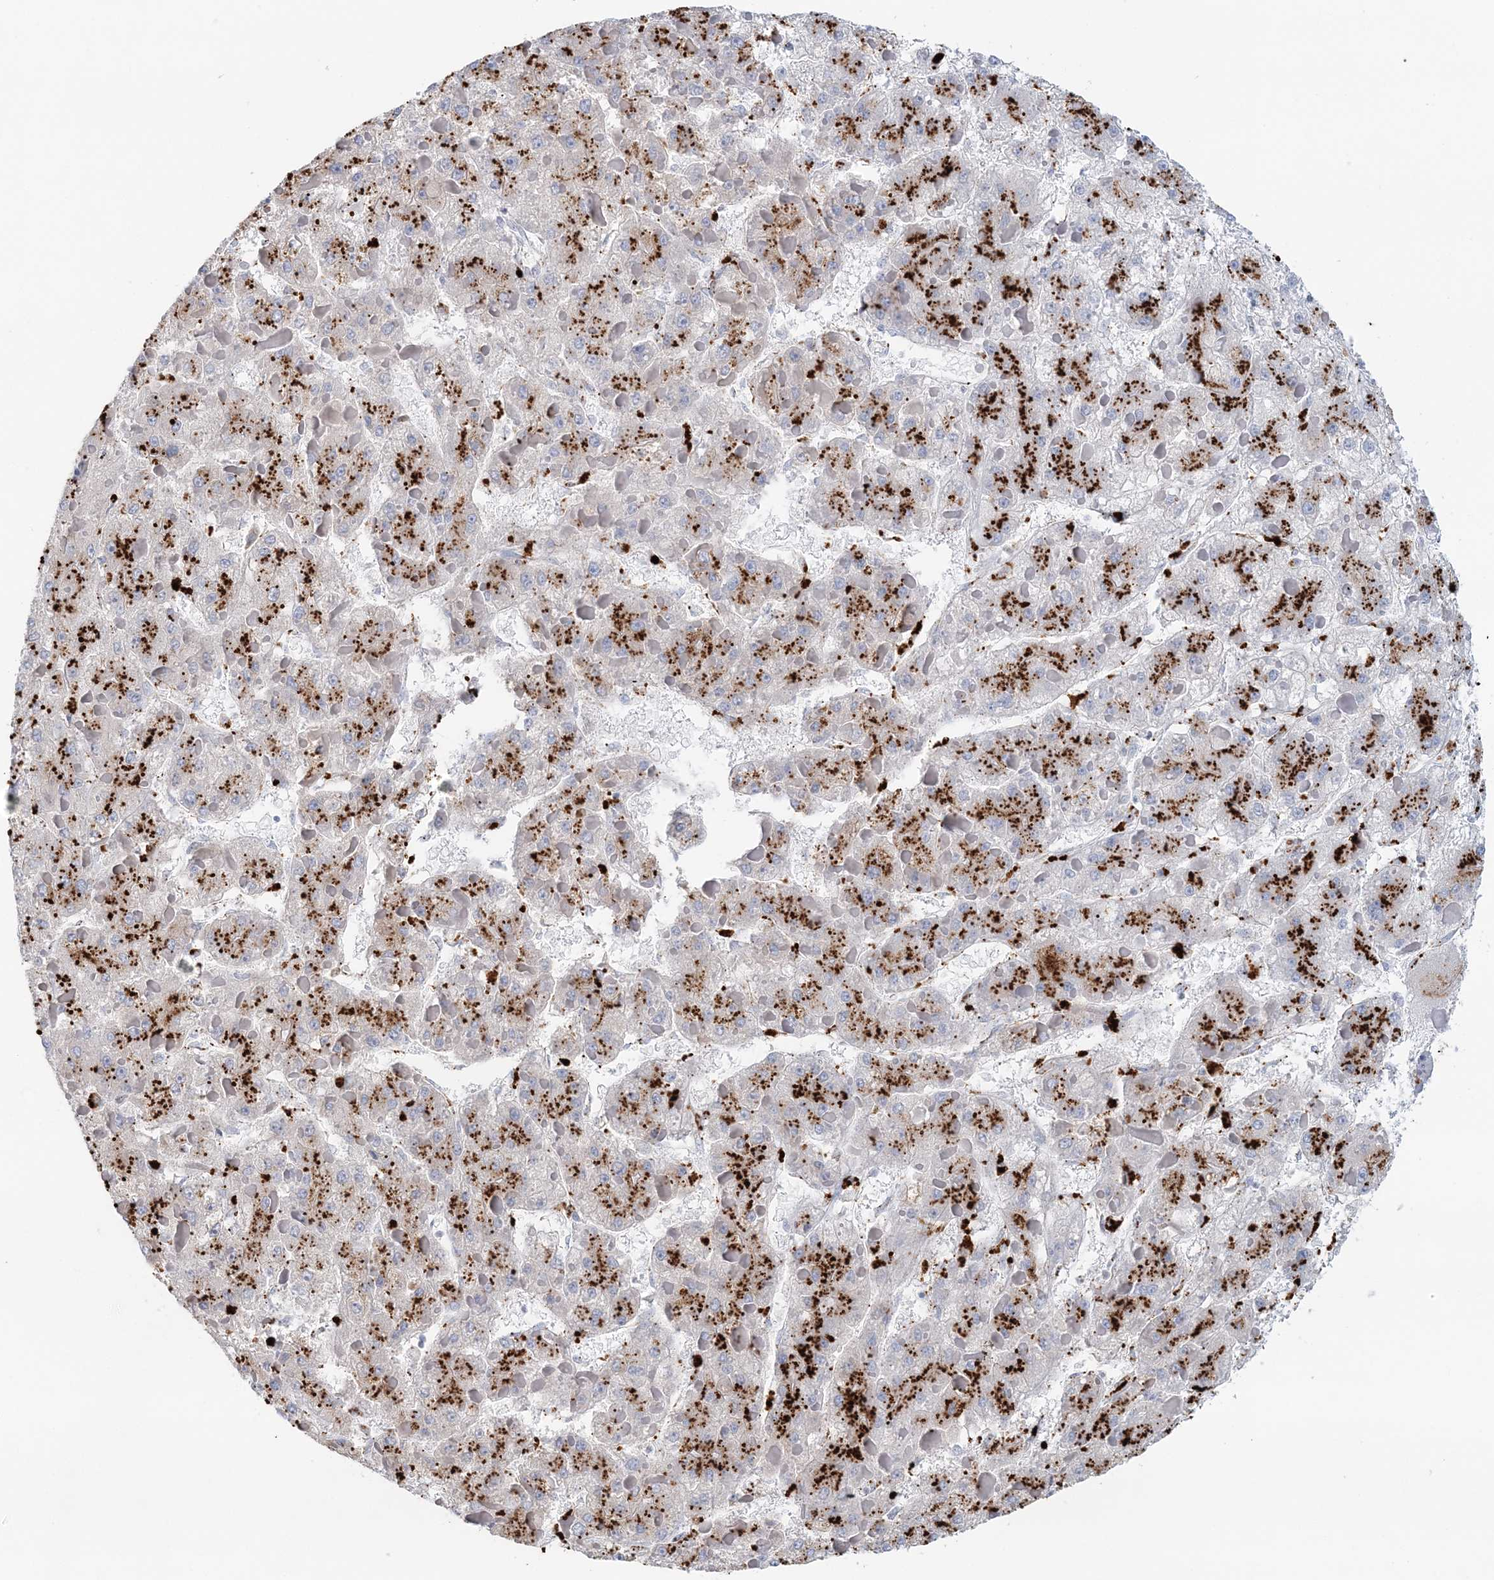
{"staining": {"intensity": "strong", "quantity": "25%-75%", "location": "cytoplasmic/membranous"}, "tissue": "liver cancer", "cell_type": "Tumor cells", "image_type": "cancer", "snomed": [{"axis": "morphology", "description": "Carcinoma, Hepatocellular, NOS"}, {"axis": "topography", "description": "Liver"}], "caption": "Brown immunohistochemical staining in human liver cancer (hepatocellular carcinoma) reveals strong cytoplasmic/membranous staining in about 25%-75% of tumor cells. The staining was performed using DAB to visualize the protein expression in brown, while the nuclei were stained in blue with hematoxylin (Magnification: 20x).", "gene": "TPP1", "patient": {"sex": "female", "age": 73}}